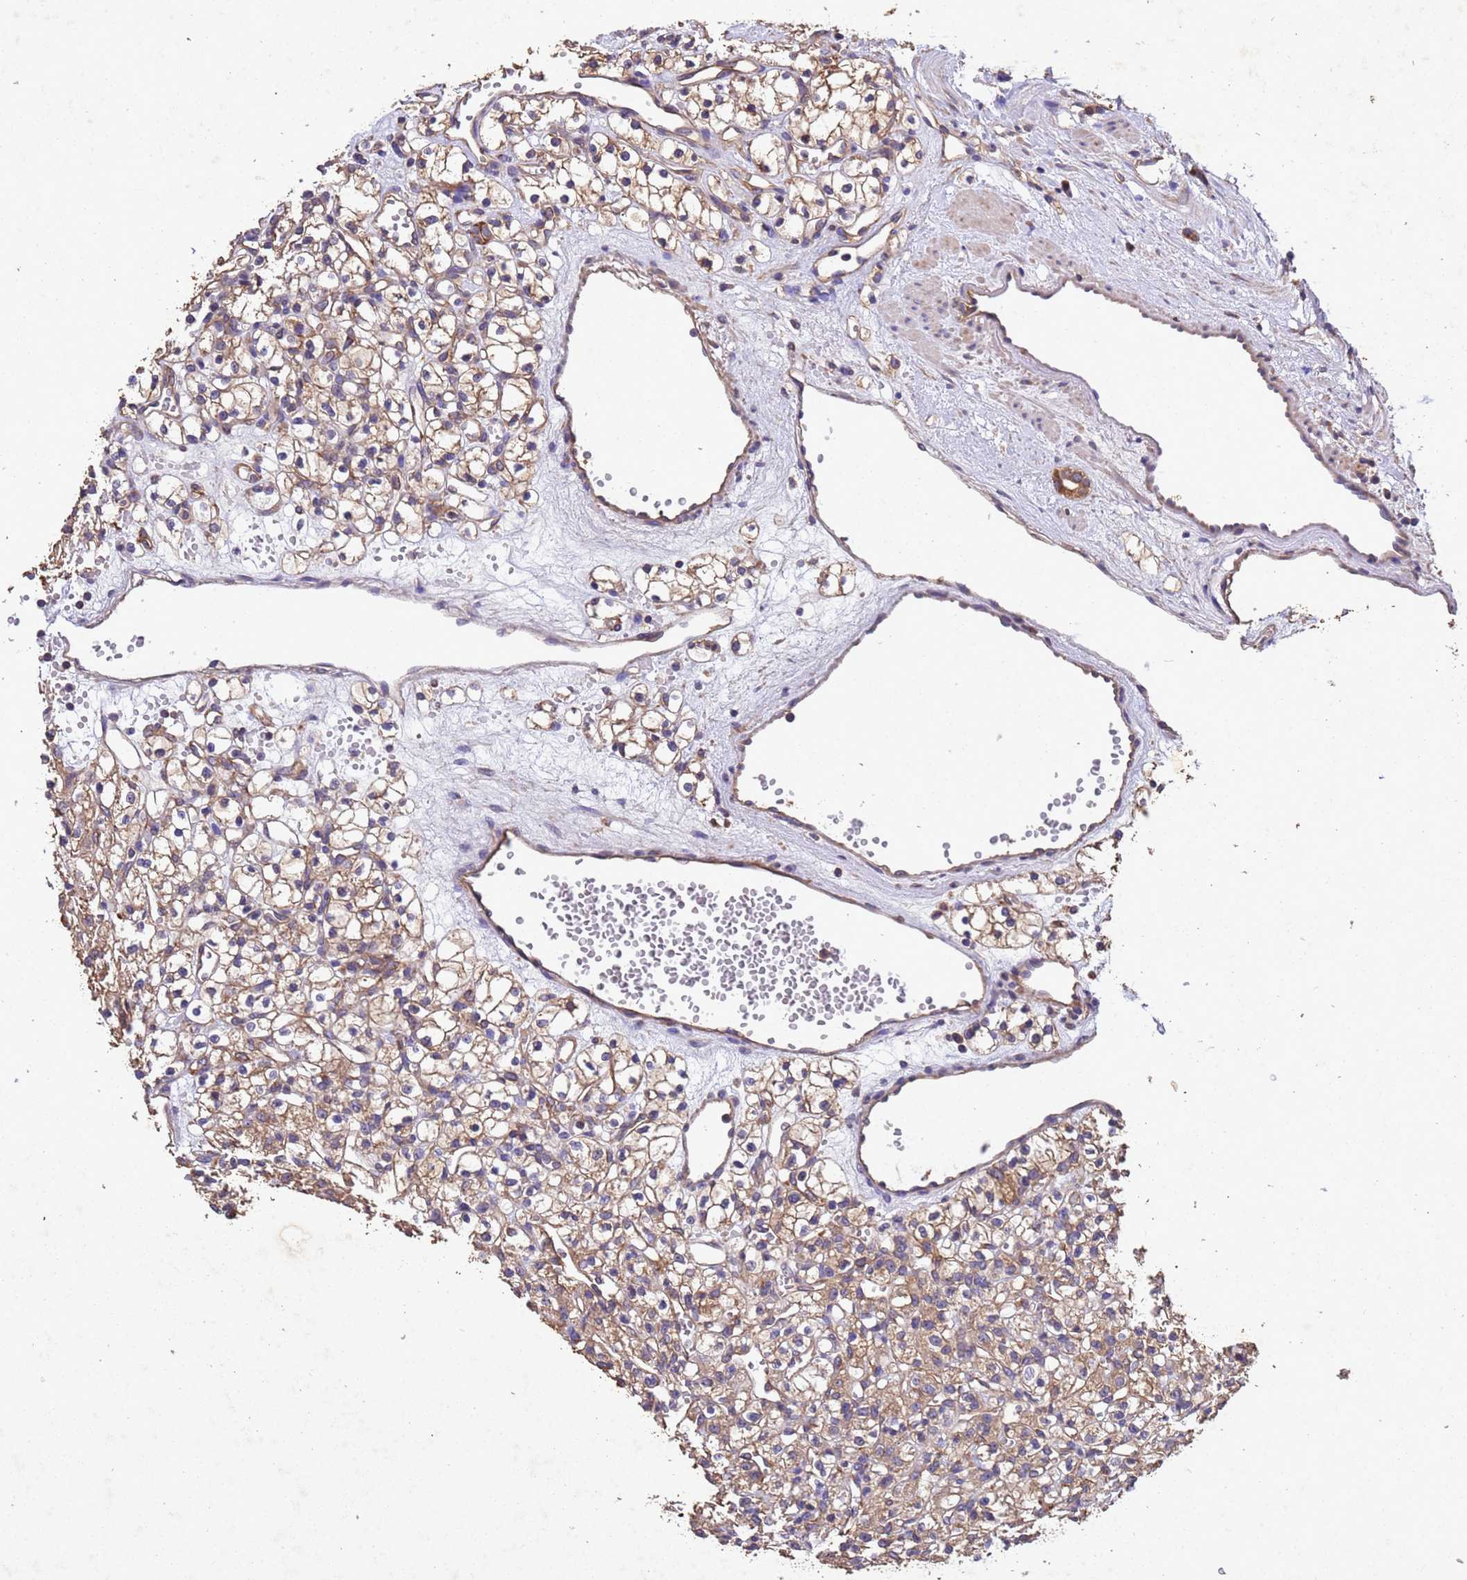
{"staining": {"intensity": "moderate", "quantity": "25%-75%", "location": "cytoplasmic/membranous"}, "tissue": "renal cancer", "cell_type": "Tumor cells", "image_type": "cancer", "snomed": [{"axis": "morphology", "description": "Adenocarcinoma, NOS"}, {"axis": "topography", "description": "Kidney"}], "caption": "Immunohistochemical staining of adenocarcinoma (renal) shows medium levels of moderate cytoplasmic/membranous protein staining in approximately 25%-75% of tumor cells. Ihc stains the protein in brown and the nuclei are stained blue.", "gene": "MTX3", "patient": {"sex": "female", "age": 59}}